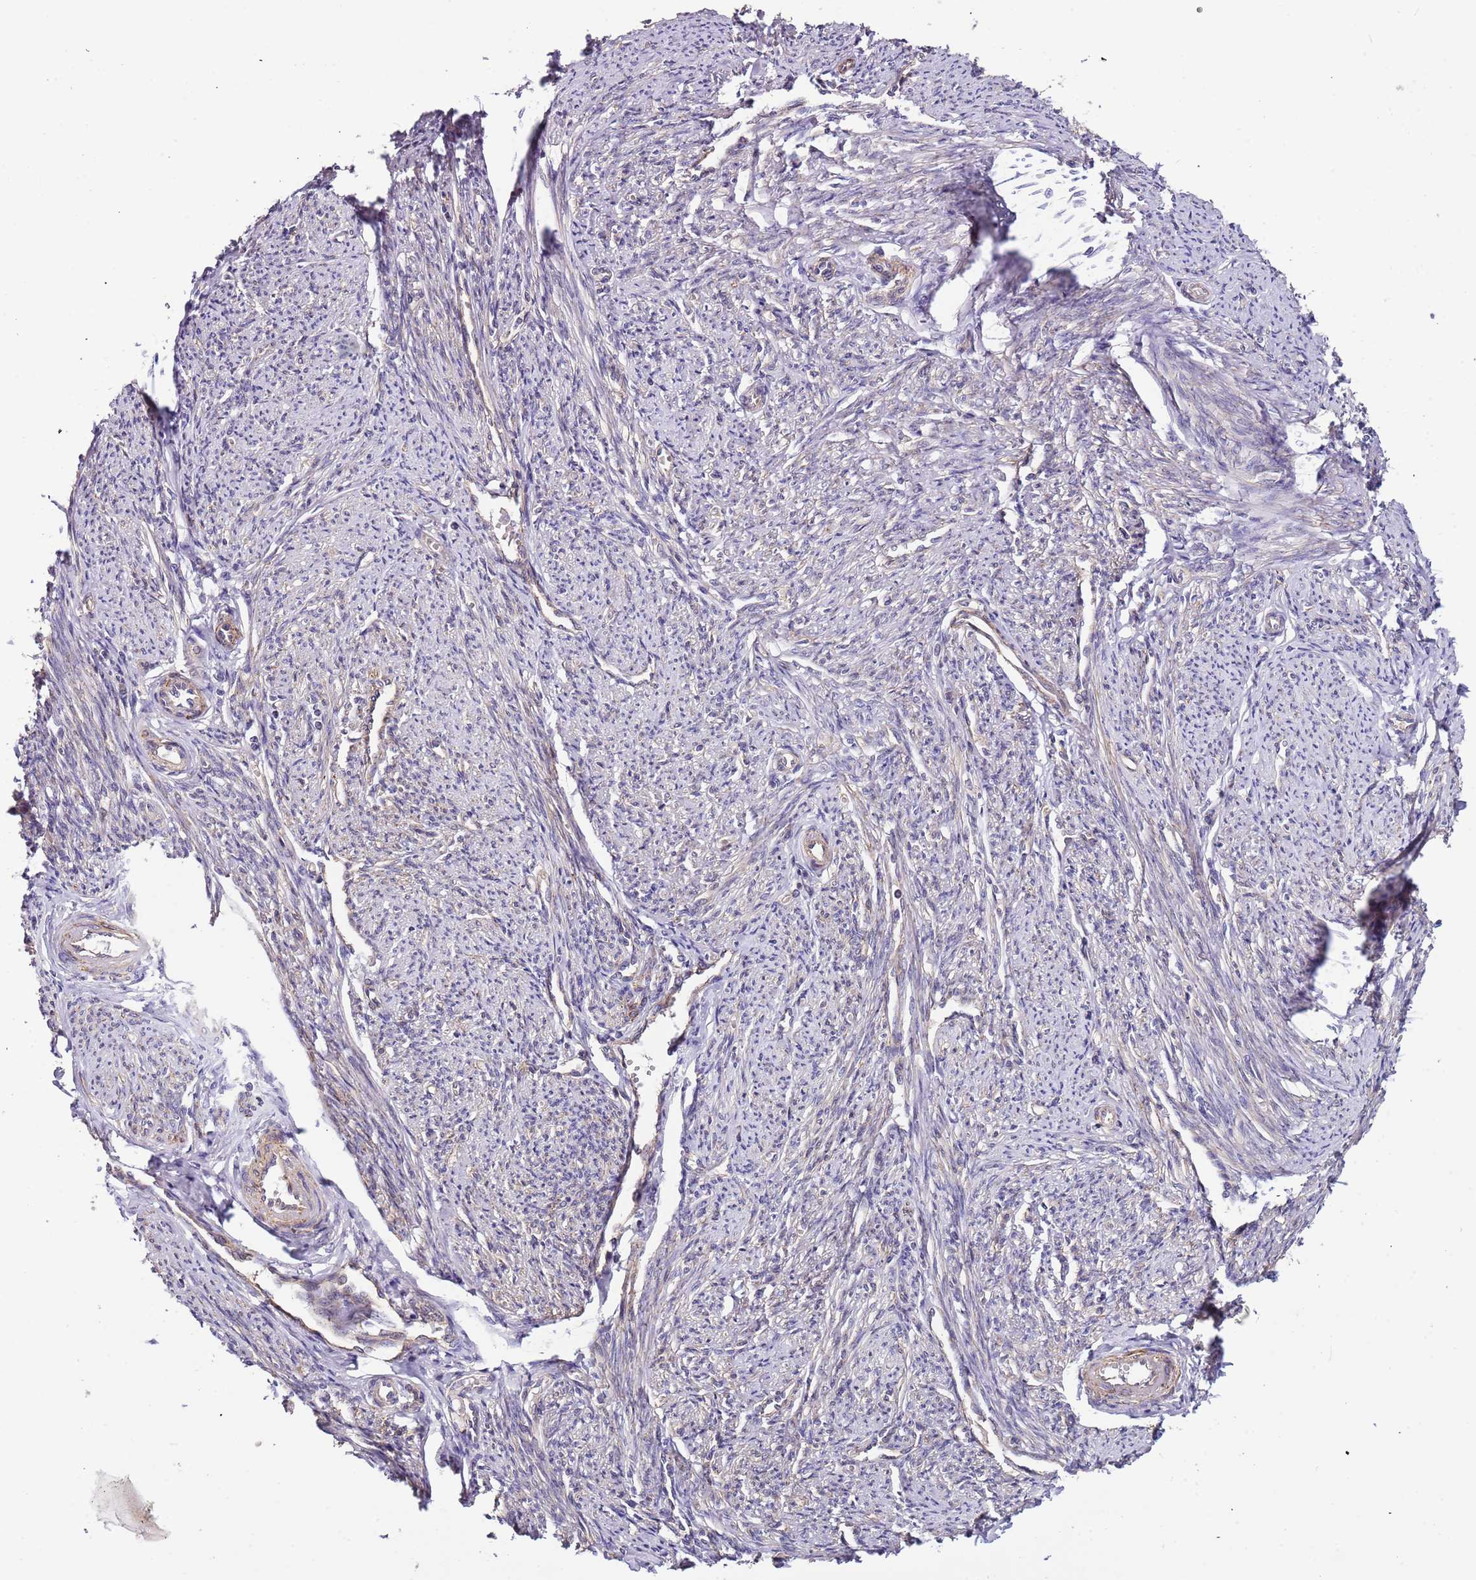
{"staining": {"intensity": "strong", "quantity": "25%-75%", "location": "cytoplasmic/membranous"}, "tissue": "smooth muscle", "cell_type": "Smooth muscle cells", "image_type": "normal", "snomed": [{"axis": "morphology", "description": "Normal tissue, NOS"}, {"axis": "topography", "description": "Smooth muscle"}, {"axis": "topography", "description": "Uterus"}], "caption": "High-magnification brightfield microscopy of benign smooth muscle stained with DAB (brown) and counterstained with hematoxylin (blue). smooth muscle cells exhibit strong cytoplasmic/membranous staining is appreciated in approximately25%-75% of cells.", "gene": "LAMB4", "patient": {"sex": "female", "age": 59}}